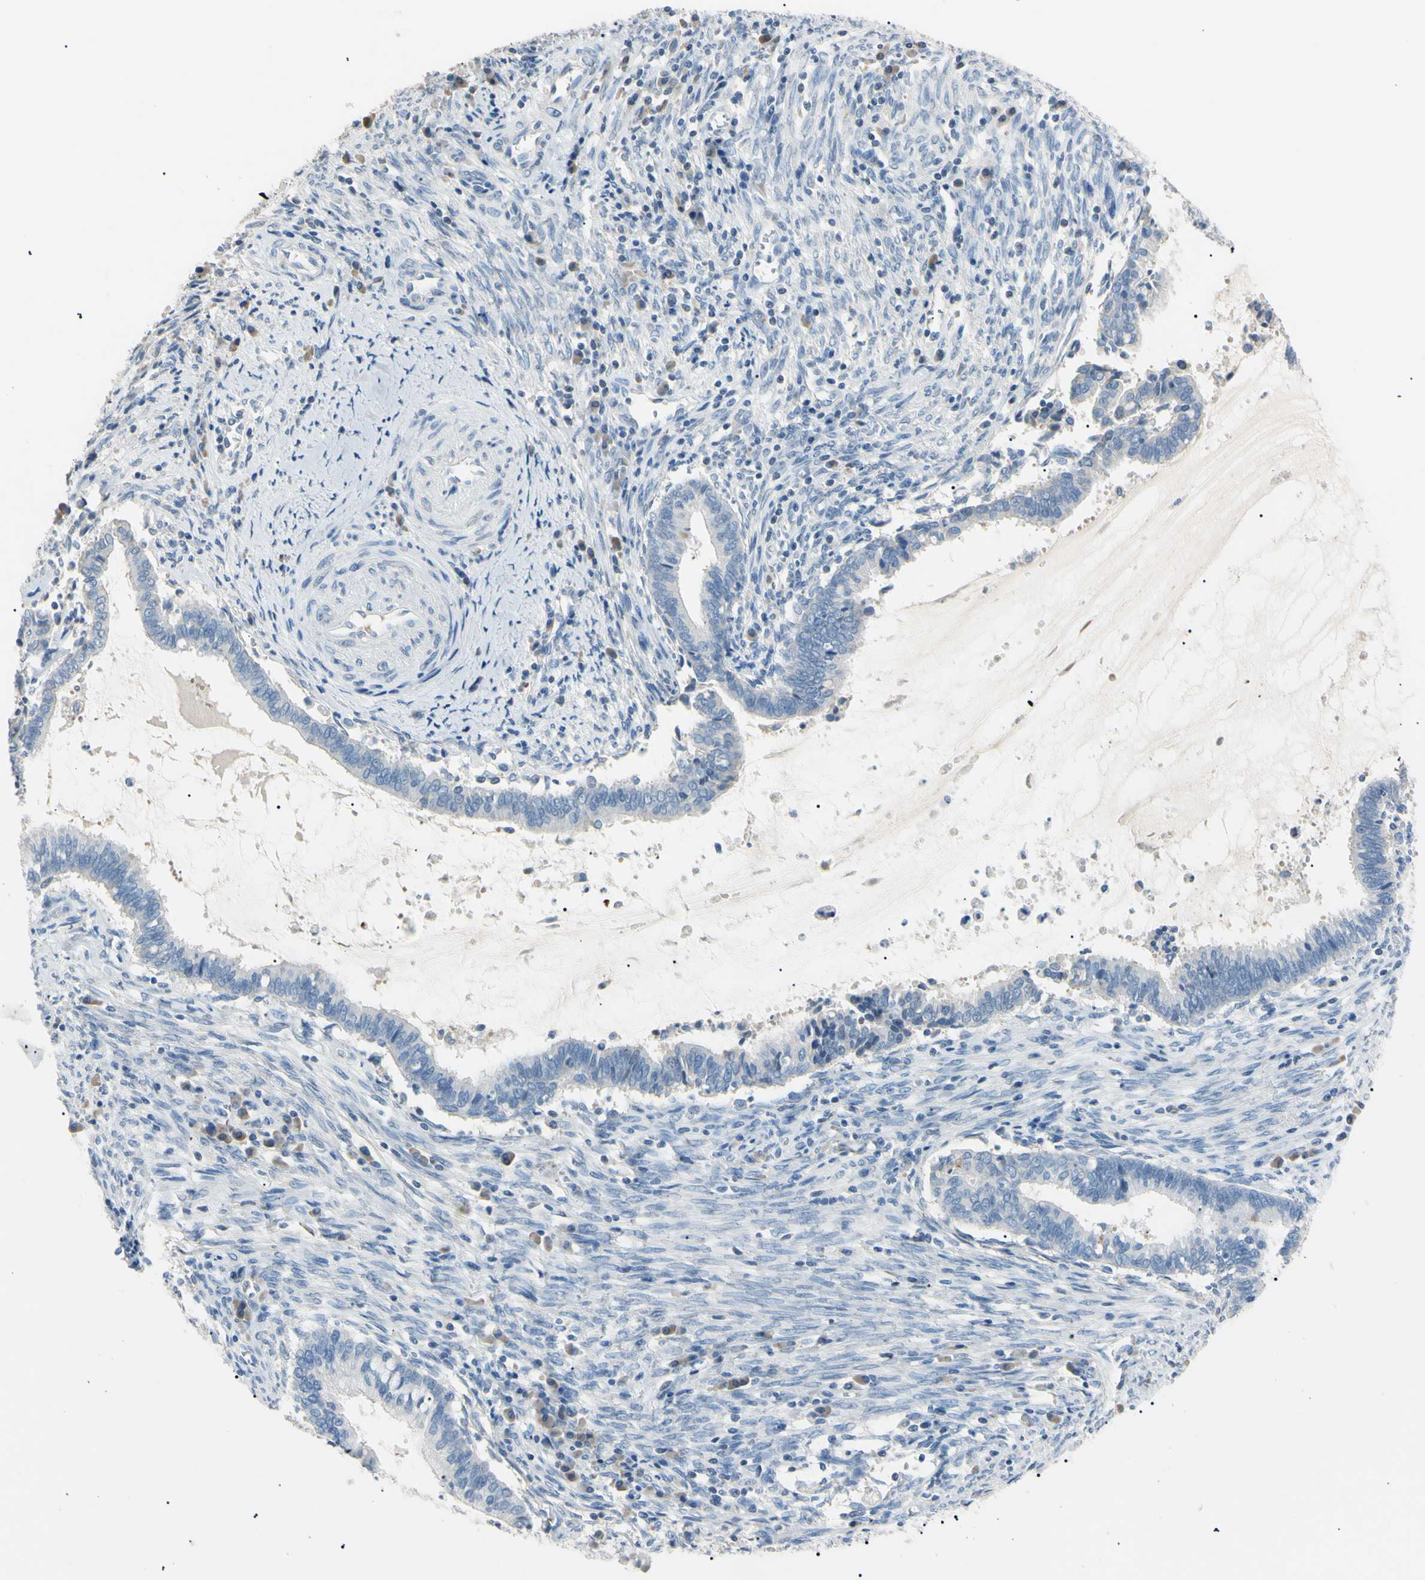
{"staining": {"intensity": "negative", "quantity": "none", "location": "none"}, "tissue": "cervical cancer", "cell_type": "Tumor cells", "image_type": "cancer", "snomed": [{"axis": "morphology", "description": "Adenocarcinoma, NOS"}, {"axis": "topography", "description": "Cervix"}], "caption": "Tumor cells show no significant protein staining in cervical cancer (adenocarcinoma). (DAB immunohistochemistry with hematoxylin counter stain).", "gene": "CGB3", "patient": {"sex": "female", "age": 44}}